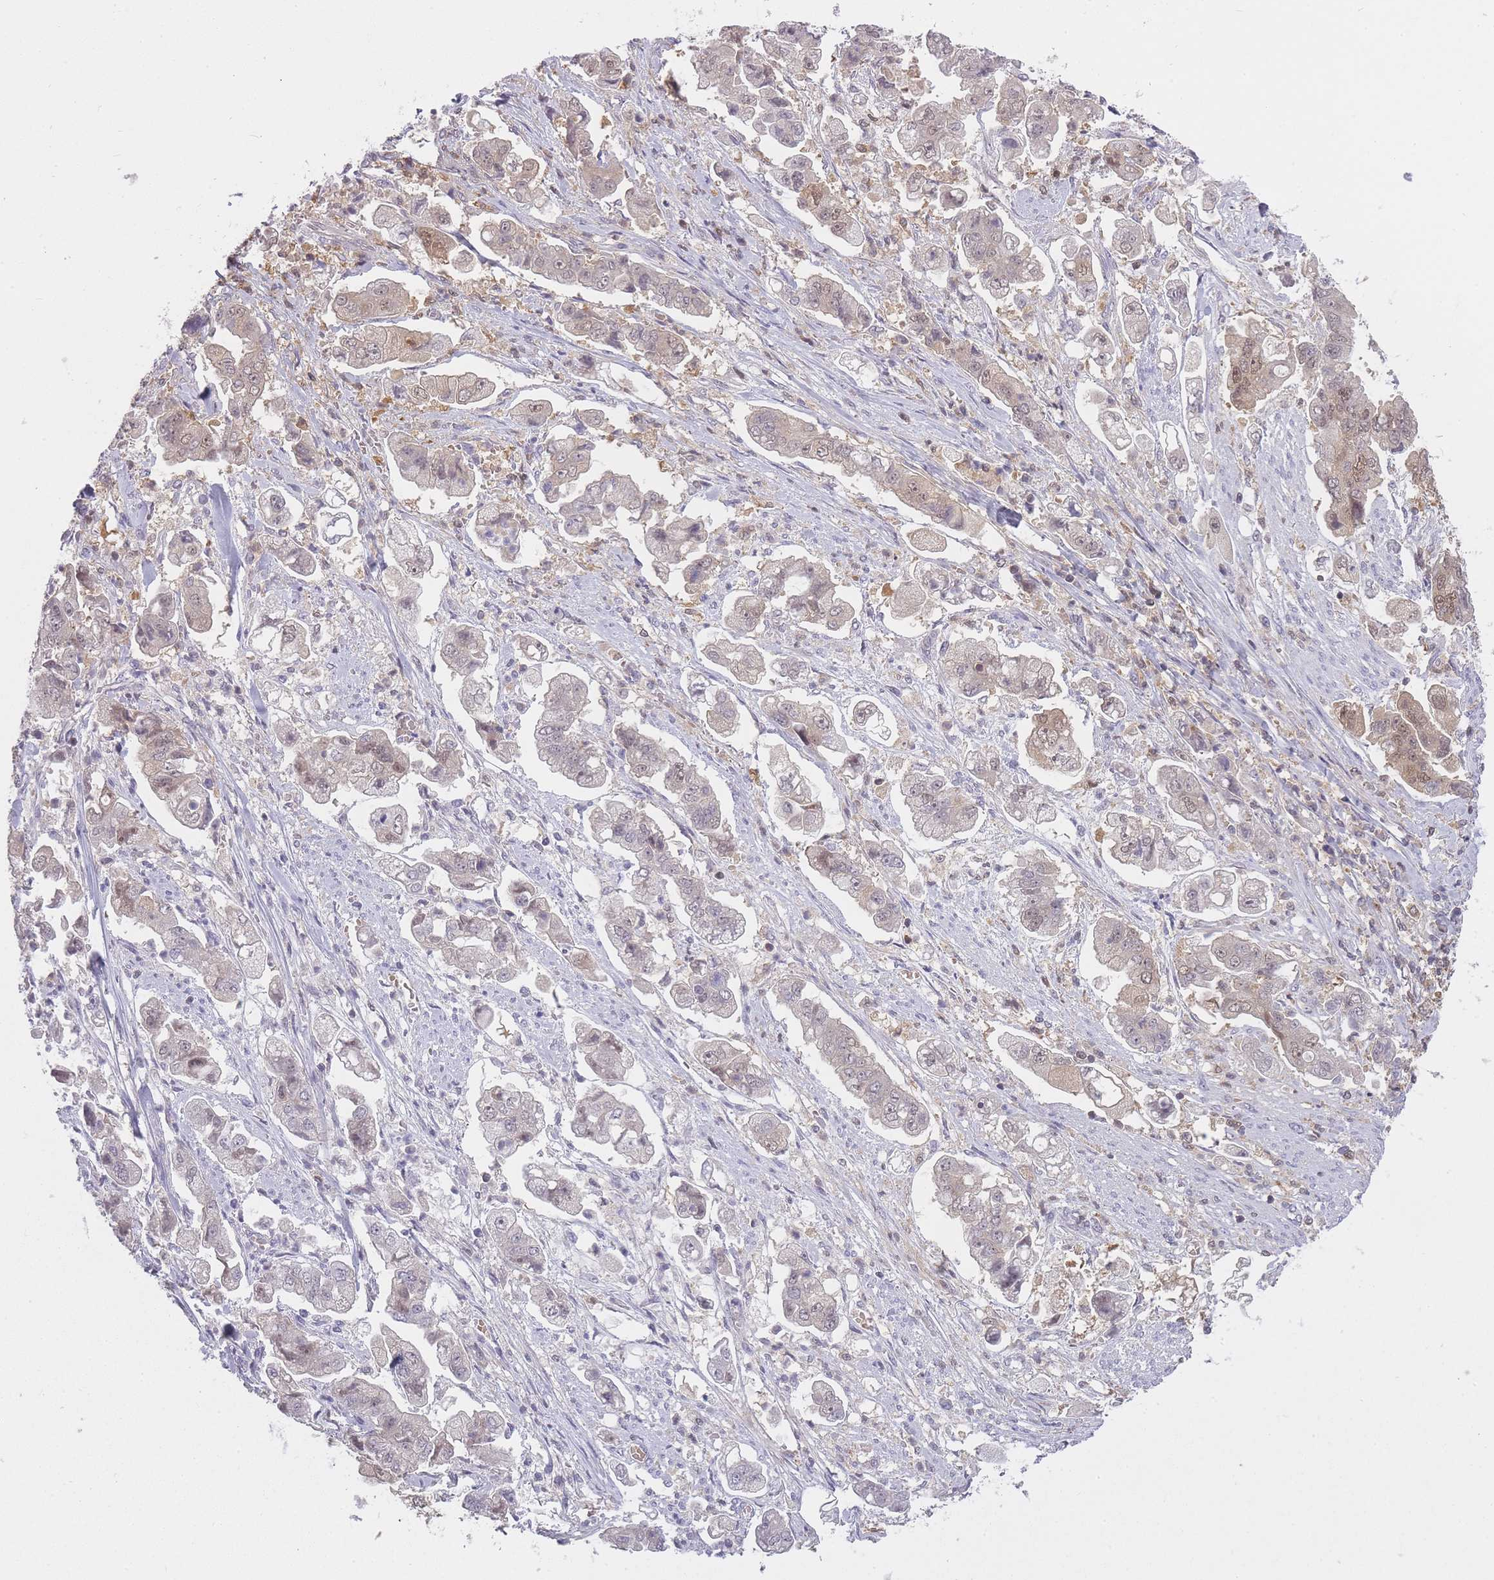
{"staining": {"intensity": "weak", "quantity": "25%-75%", "location": "cytoplasmic/membranous,nuclear"}, "tissue": "stomach cancer", "cell_type": "Tumor cells", "image_type": "cancer", "snomed": [{"axis": "morphology", "description": "Adenocarcinoma, NOS"}, {"axis": "topography", "description": "Stomach"}], "caption": "Immunohistochemistry (IHC) photomicrograph of human adenocarcinoma (stomach) stained for a protein (brown), which shows low levels of weak cytoplasmic/membranous and nuclear positivity in approximately 25%-75% of tumor cells.", "gene": "CXorf38", "patient": {"sex": "male", "age": 62}}